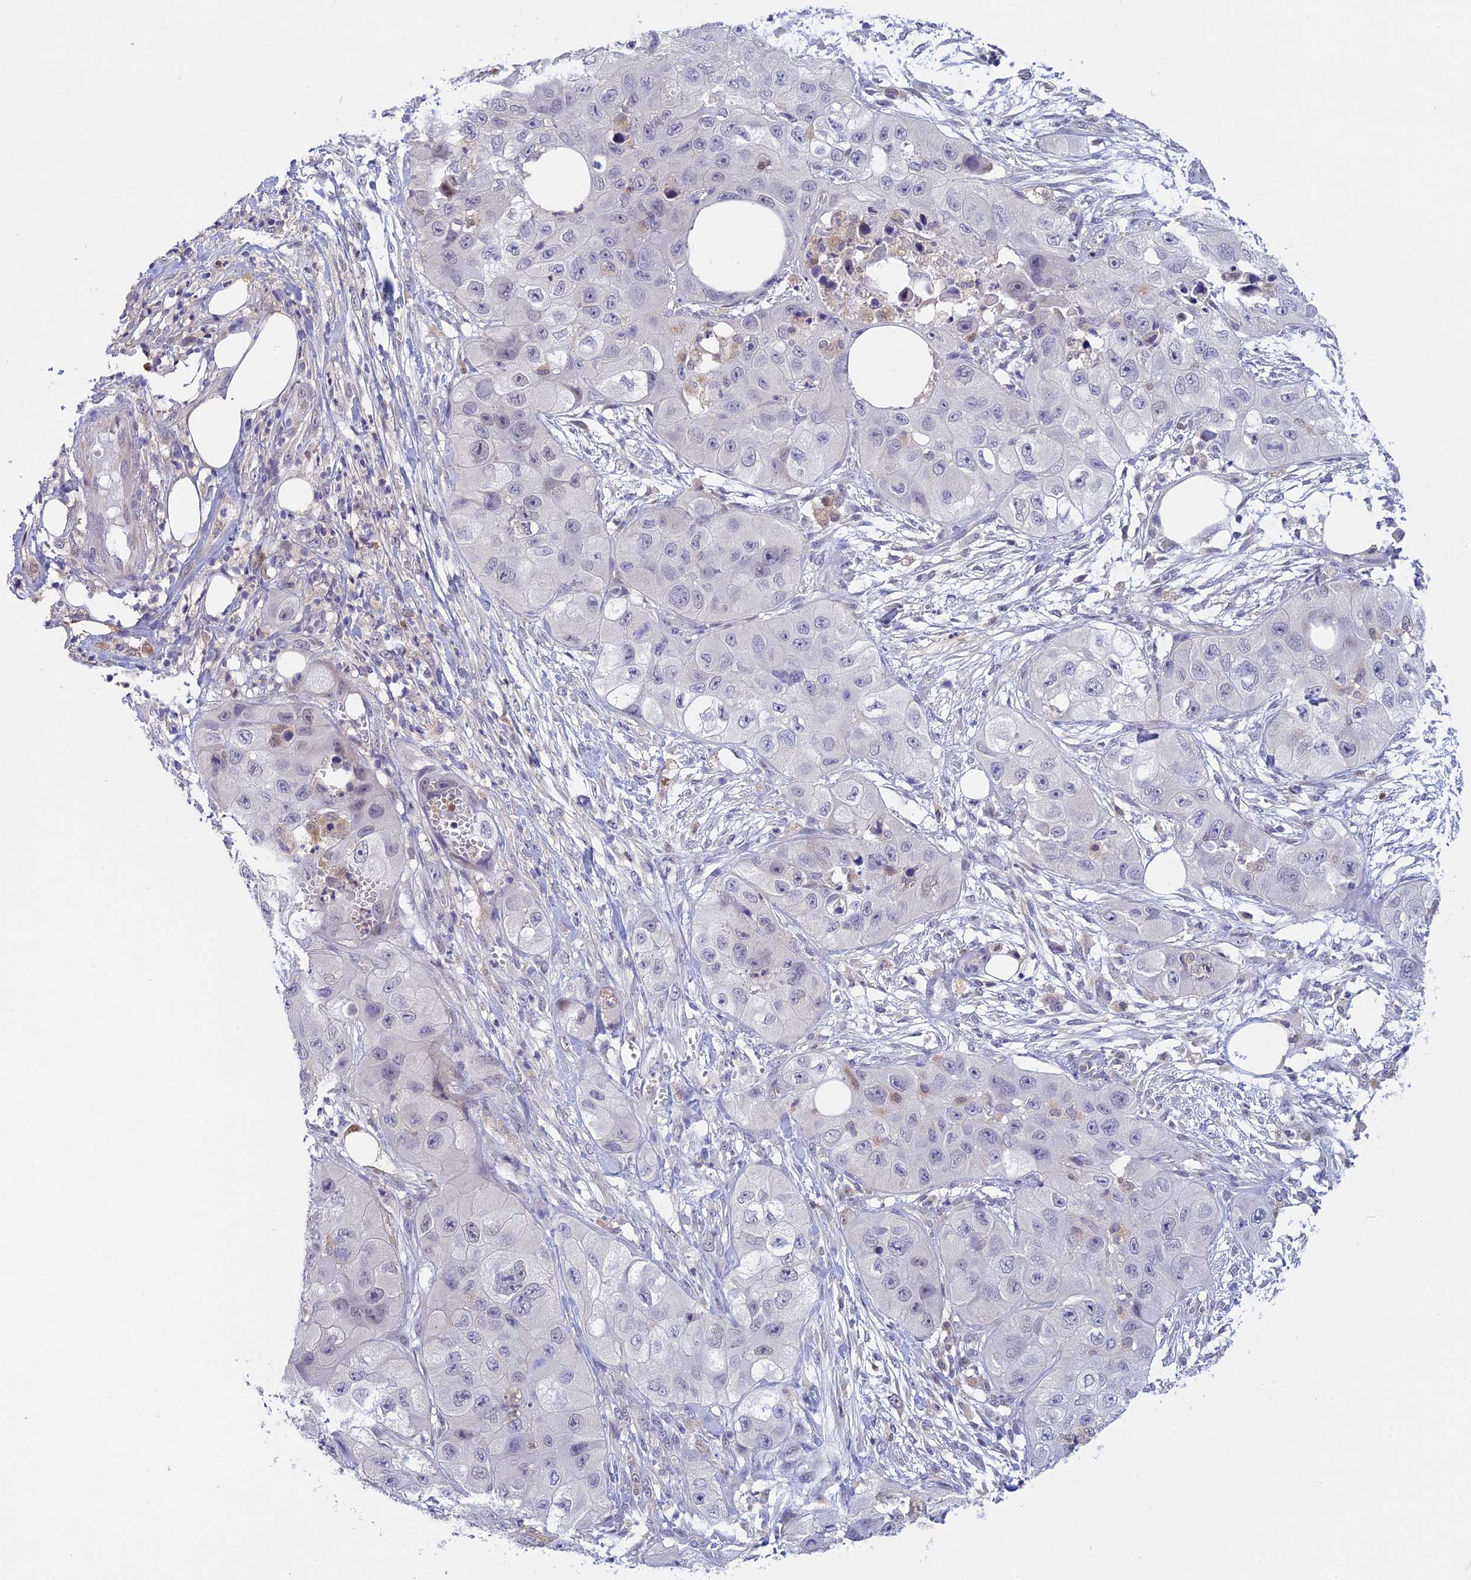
{"staining": {"intensity": "negative", "quantity": "none", "location": "none"}, "tissue": "skin cancer", "cell_type": "Tumor cells", "image_type": "cancer", "snomed": [{"axis": "morphology", "description": "Squamous cell carcinoma, NOS"}, {"axis": "topography", "description": "Skin"}, {"axis": "topography", "description": "Subcutis"}], "caption": "This is a photomicrograph of IHC staining of skin squamous cell carcinoma, which shows no expression in tumor cells. The staining is performed using DAB brown chromogen with nuclei counter-stained in using hematoxylin.", "gene": "KCTD14", "patient": {"sex": "male", "age": 73}}